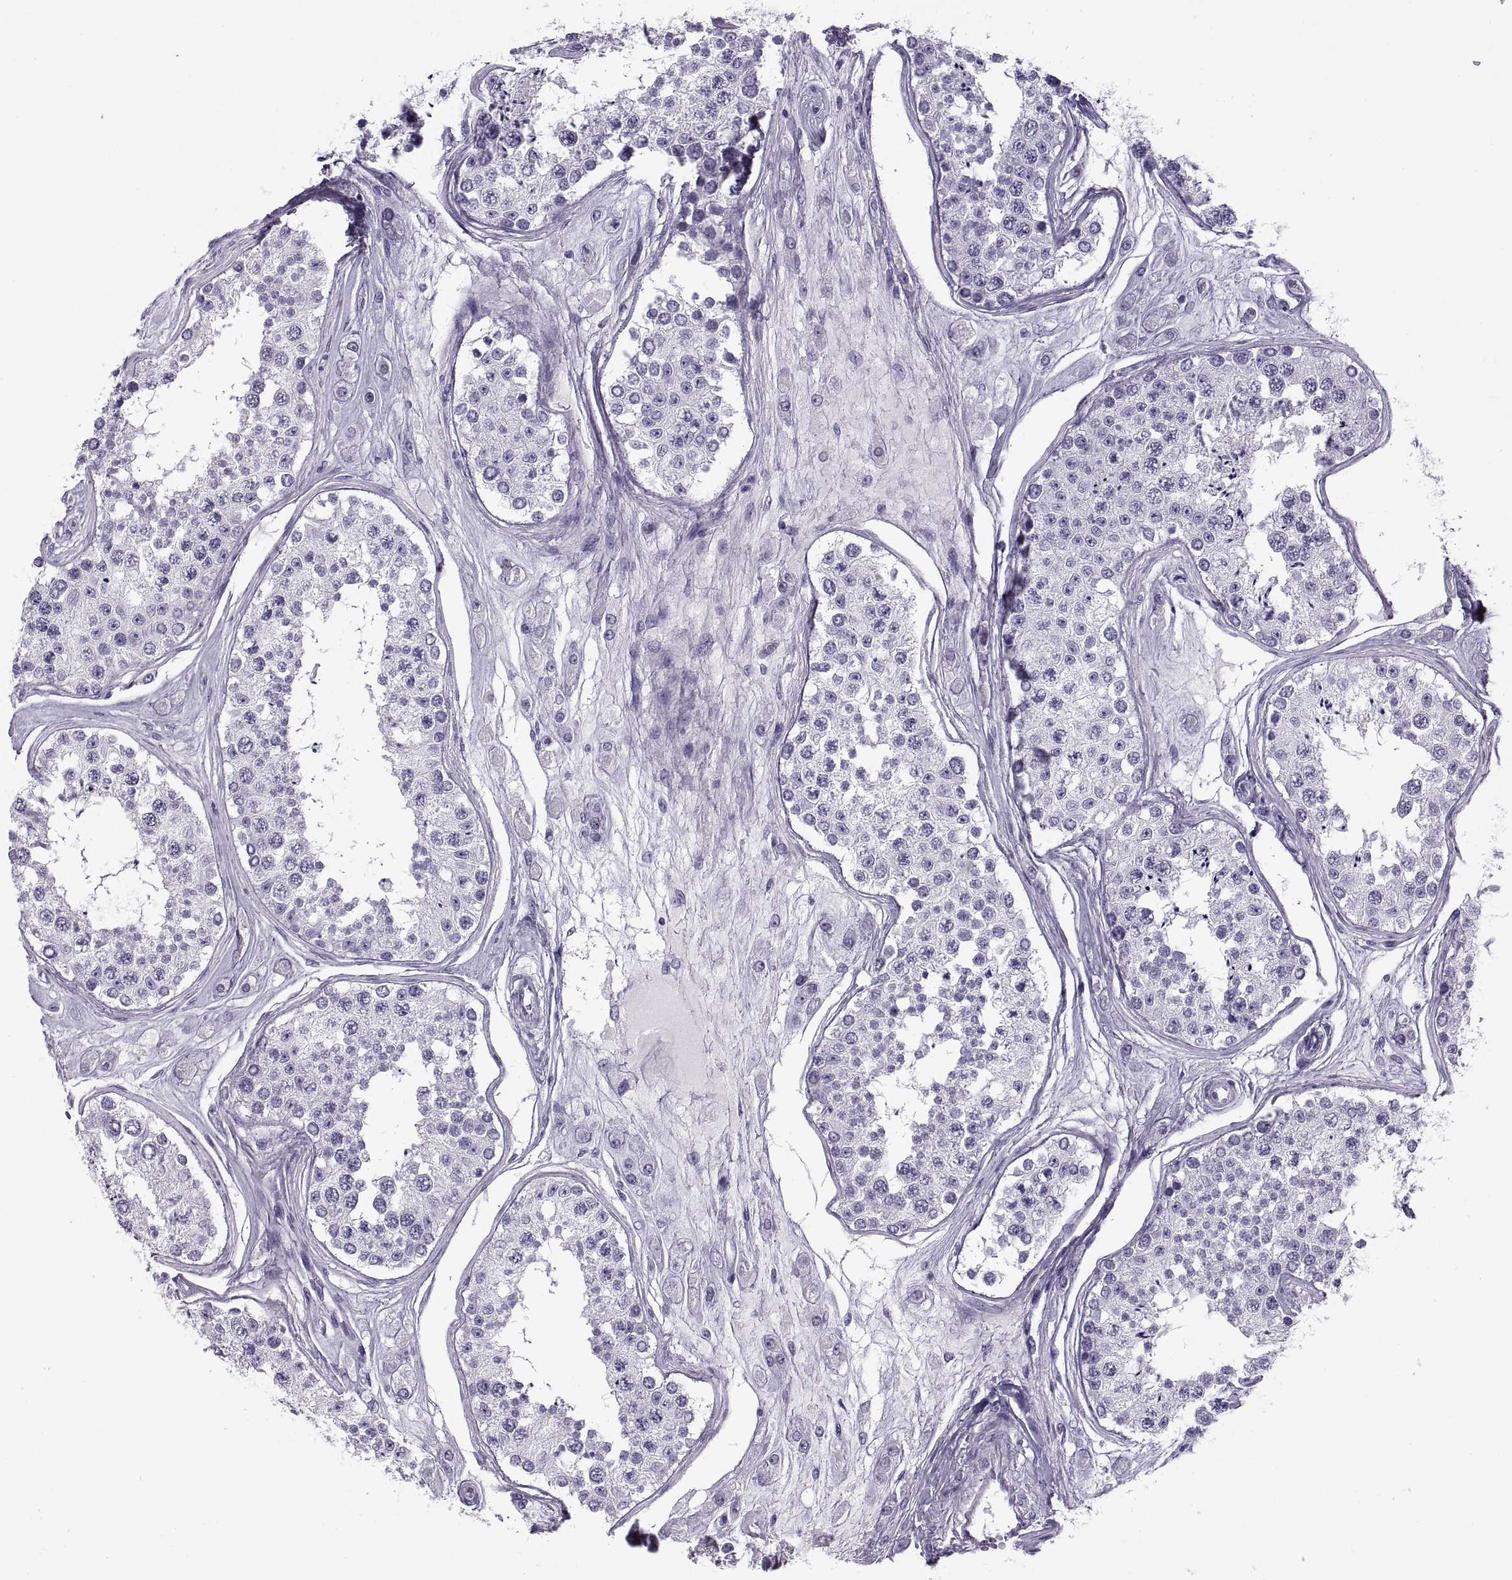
{"staining": {"intensity": "negative", "quantity": "none", "location": "none"}, "tissue": "testis", "cell_type": "Cells in seminiferous ducts", "image_type": "normal", "snomed": [{"axis": "morphology", "description": "Normal tissue, NOS"}, {"axis": "topography", "description": "Testis"}], "caption": "Micrograph shows no significant protein staining in cells in seminiferous ducts of benign testis.", "gene": "RLBP1", "patient": {"sex": "male", "age": 25}}